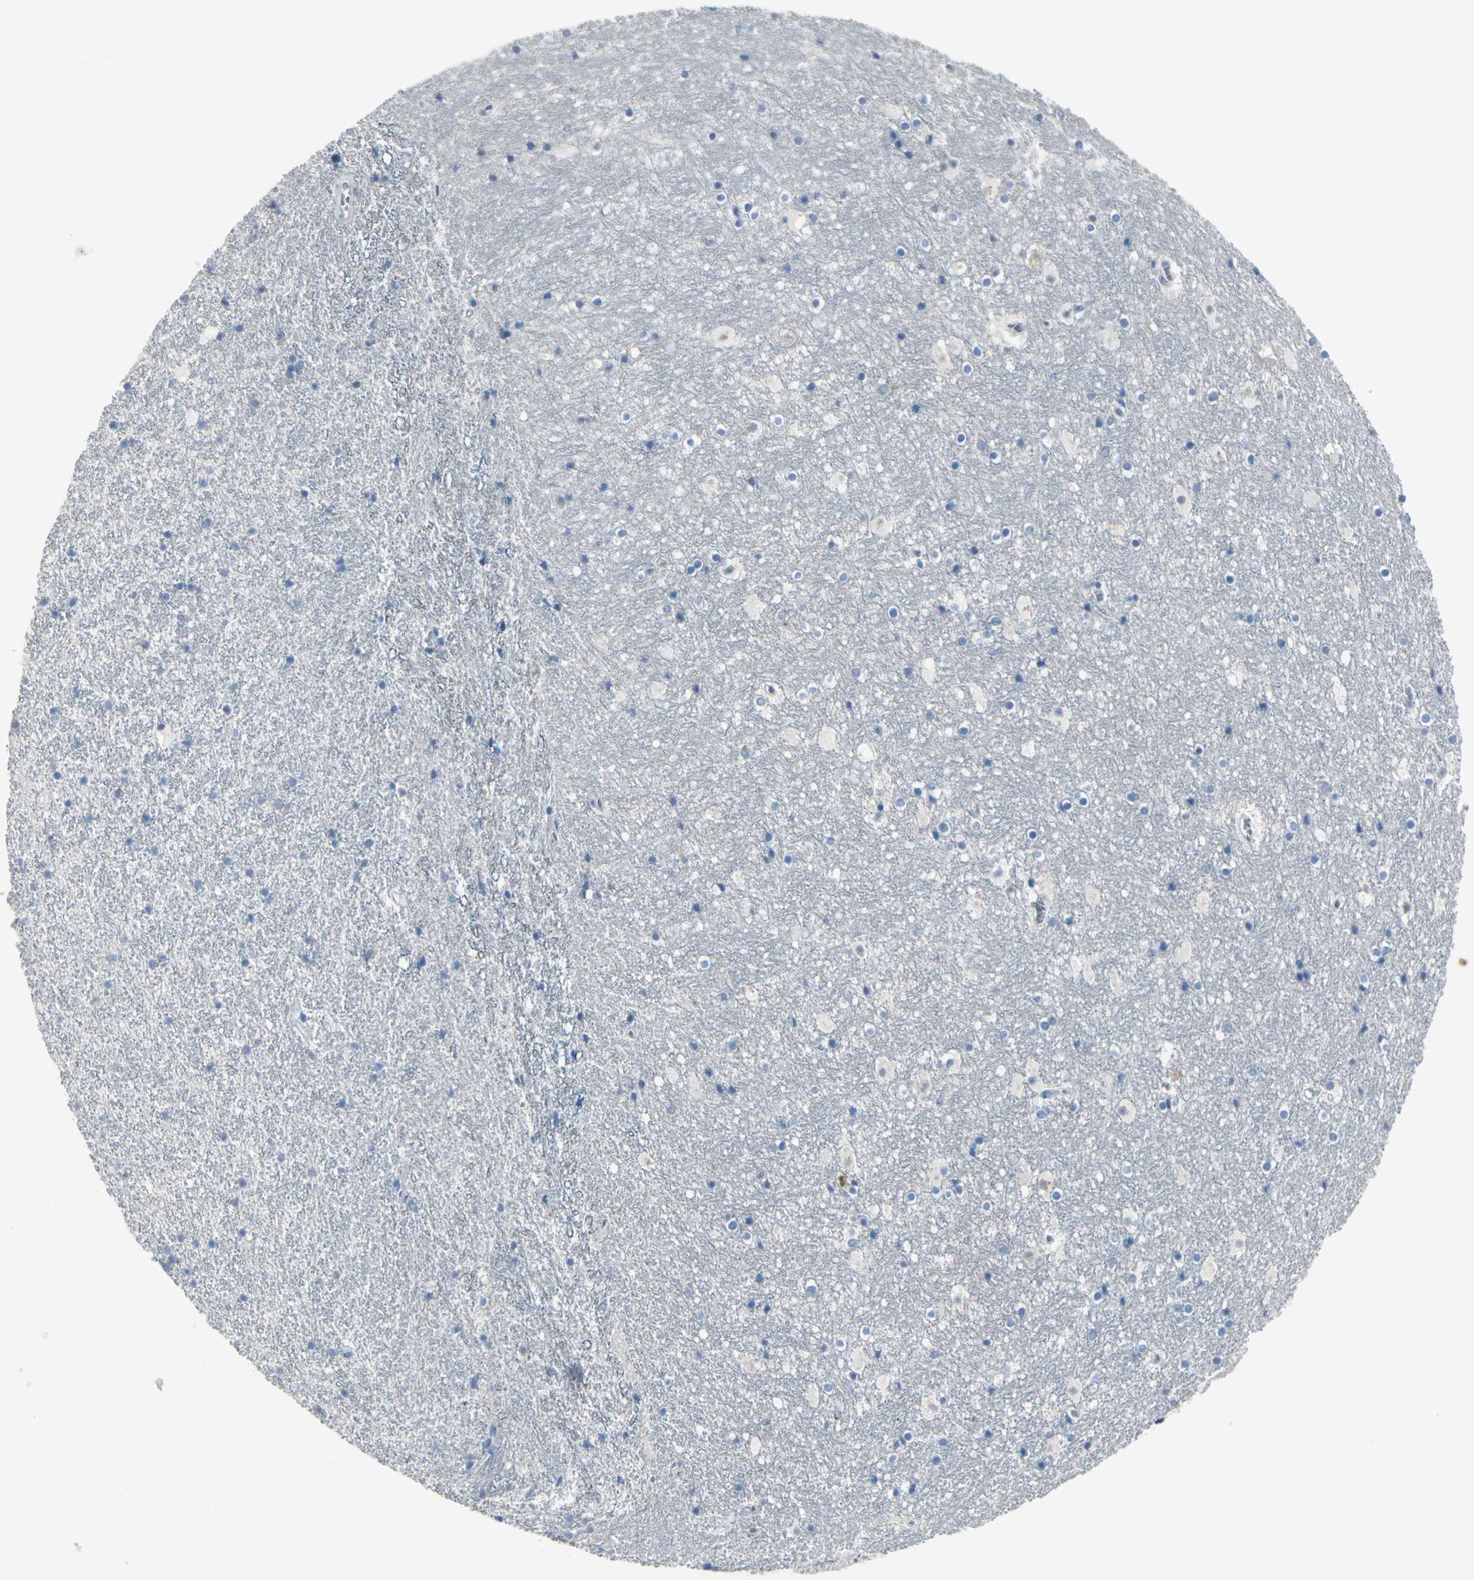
{"staining": {"intensity": "negative", "quantity": "none", "location": "none"}, "tissue": "hippocampus", "cell_type": "Glial cells", "image_type": "normal", "snomed": [{"axis": "morphology", "description": "Normal tissue, NOS"}, {"axis": "topography", "description": "Hippocampus"}], "caption": "Histopathology image shows no significant protein positivity in glial cells of benign hippocampus. (DAB immunohistochemistry (IHC) visualized using brightfield microscopy, high magnification).", "gene": "EIF5A", "patient": {"sex": "male", "age": 45}}